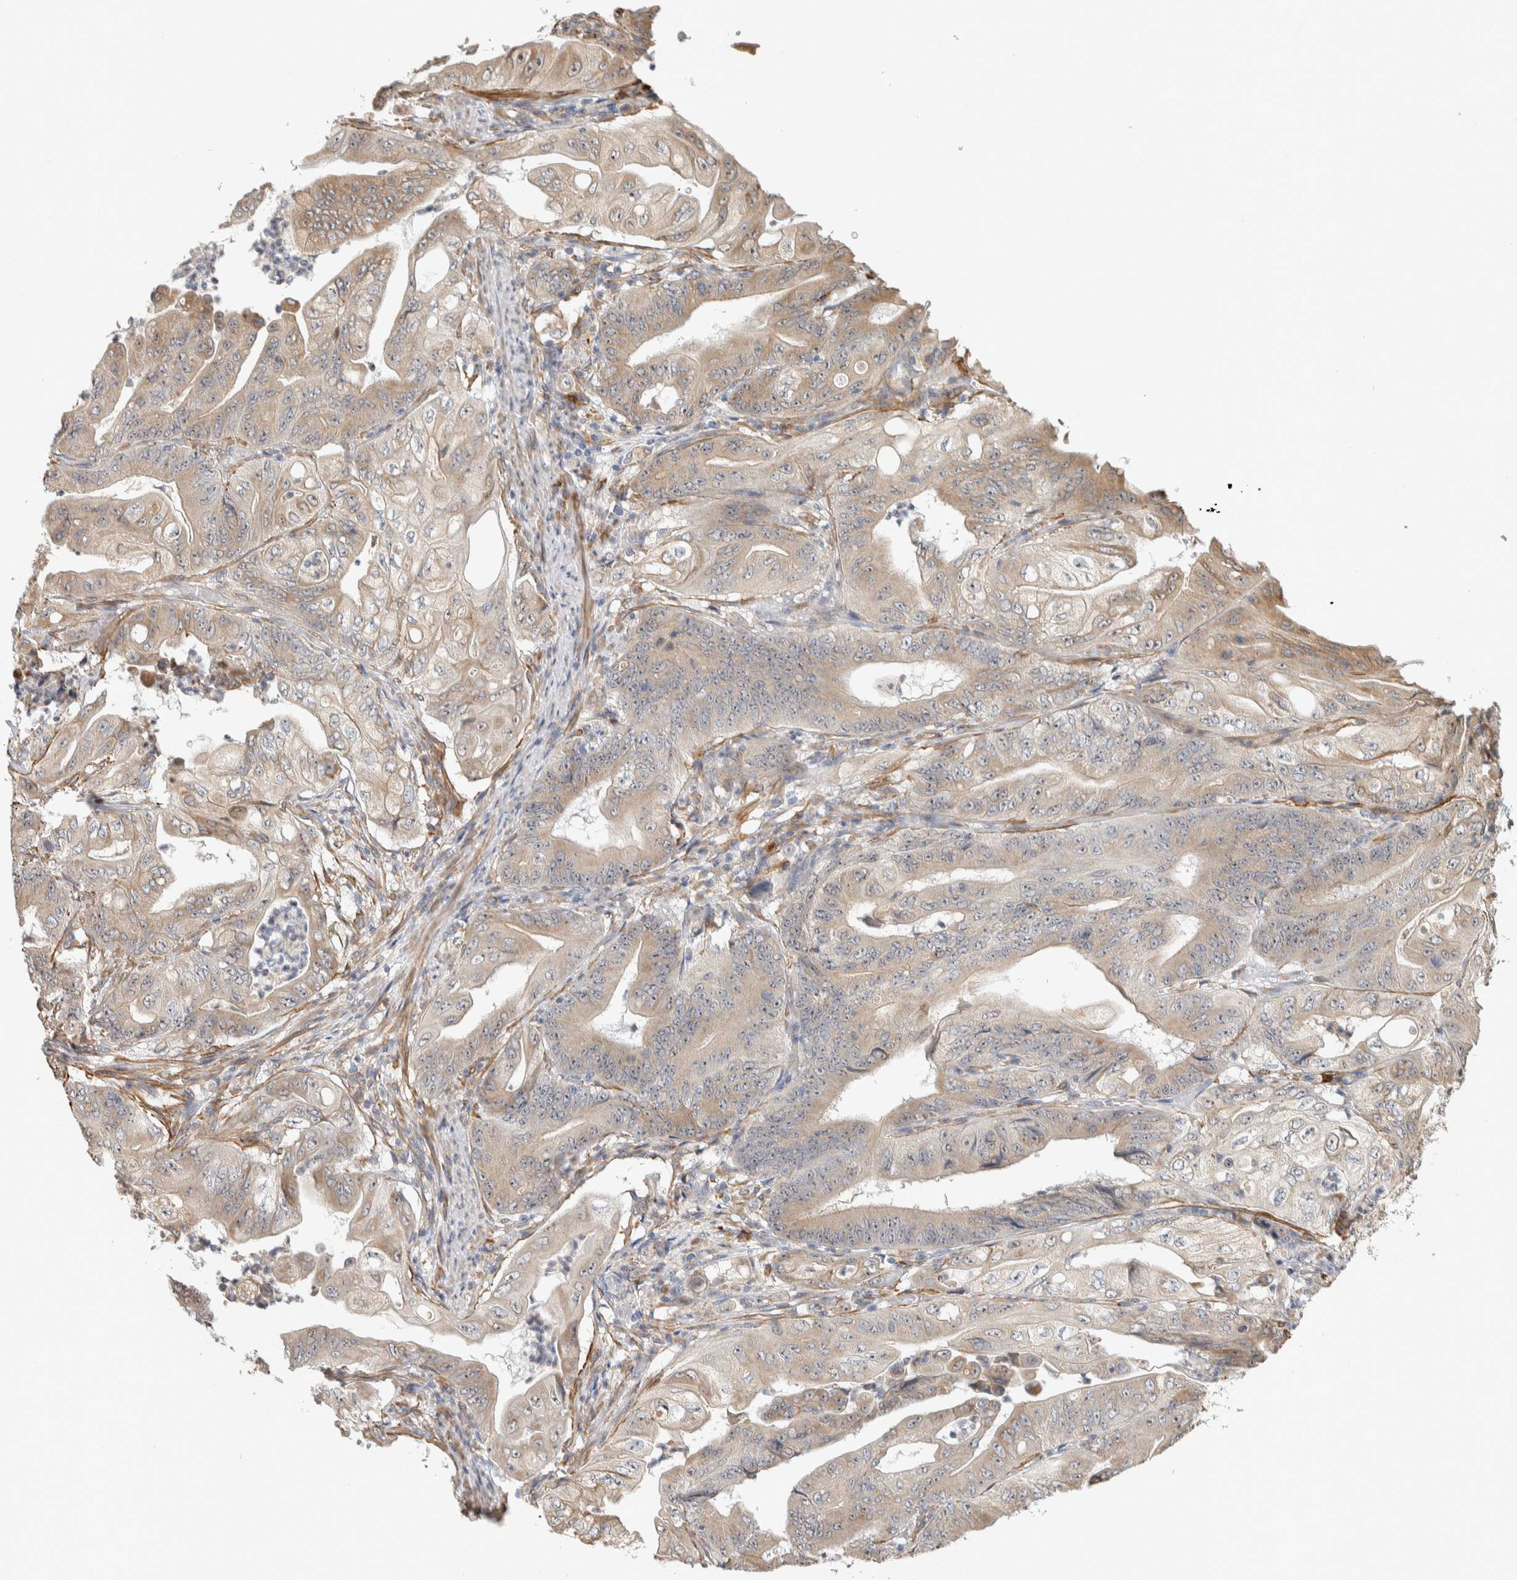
{"staining": {"intensity": "weak", "quantity": ">75%", "location": "cytoplasmic/membranous"}, "tissue": "stomach cancer", "cell_type": "Tumor cells", "image_type": "cancer", "snomed": [{"axis": "morphology", "description": "Adenocarcinoma, NOS"}, {"axis": "topography", "description": "Stomach"}], "caption": "An immunohistochemistry micrograph of neoplastic tissue is shown. Protein staining in brown labels weak cytoplasmic/membranous positivity in adenocarcinoma (stomach) within tumor cells. (DAB IHC, brown staining for protein, blue staining for nuclei).", "gene": "KLHL40", "patient": {"sex": "female", "age": 73}}